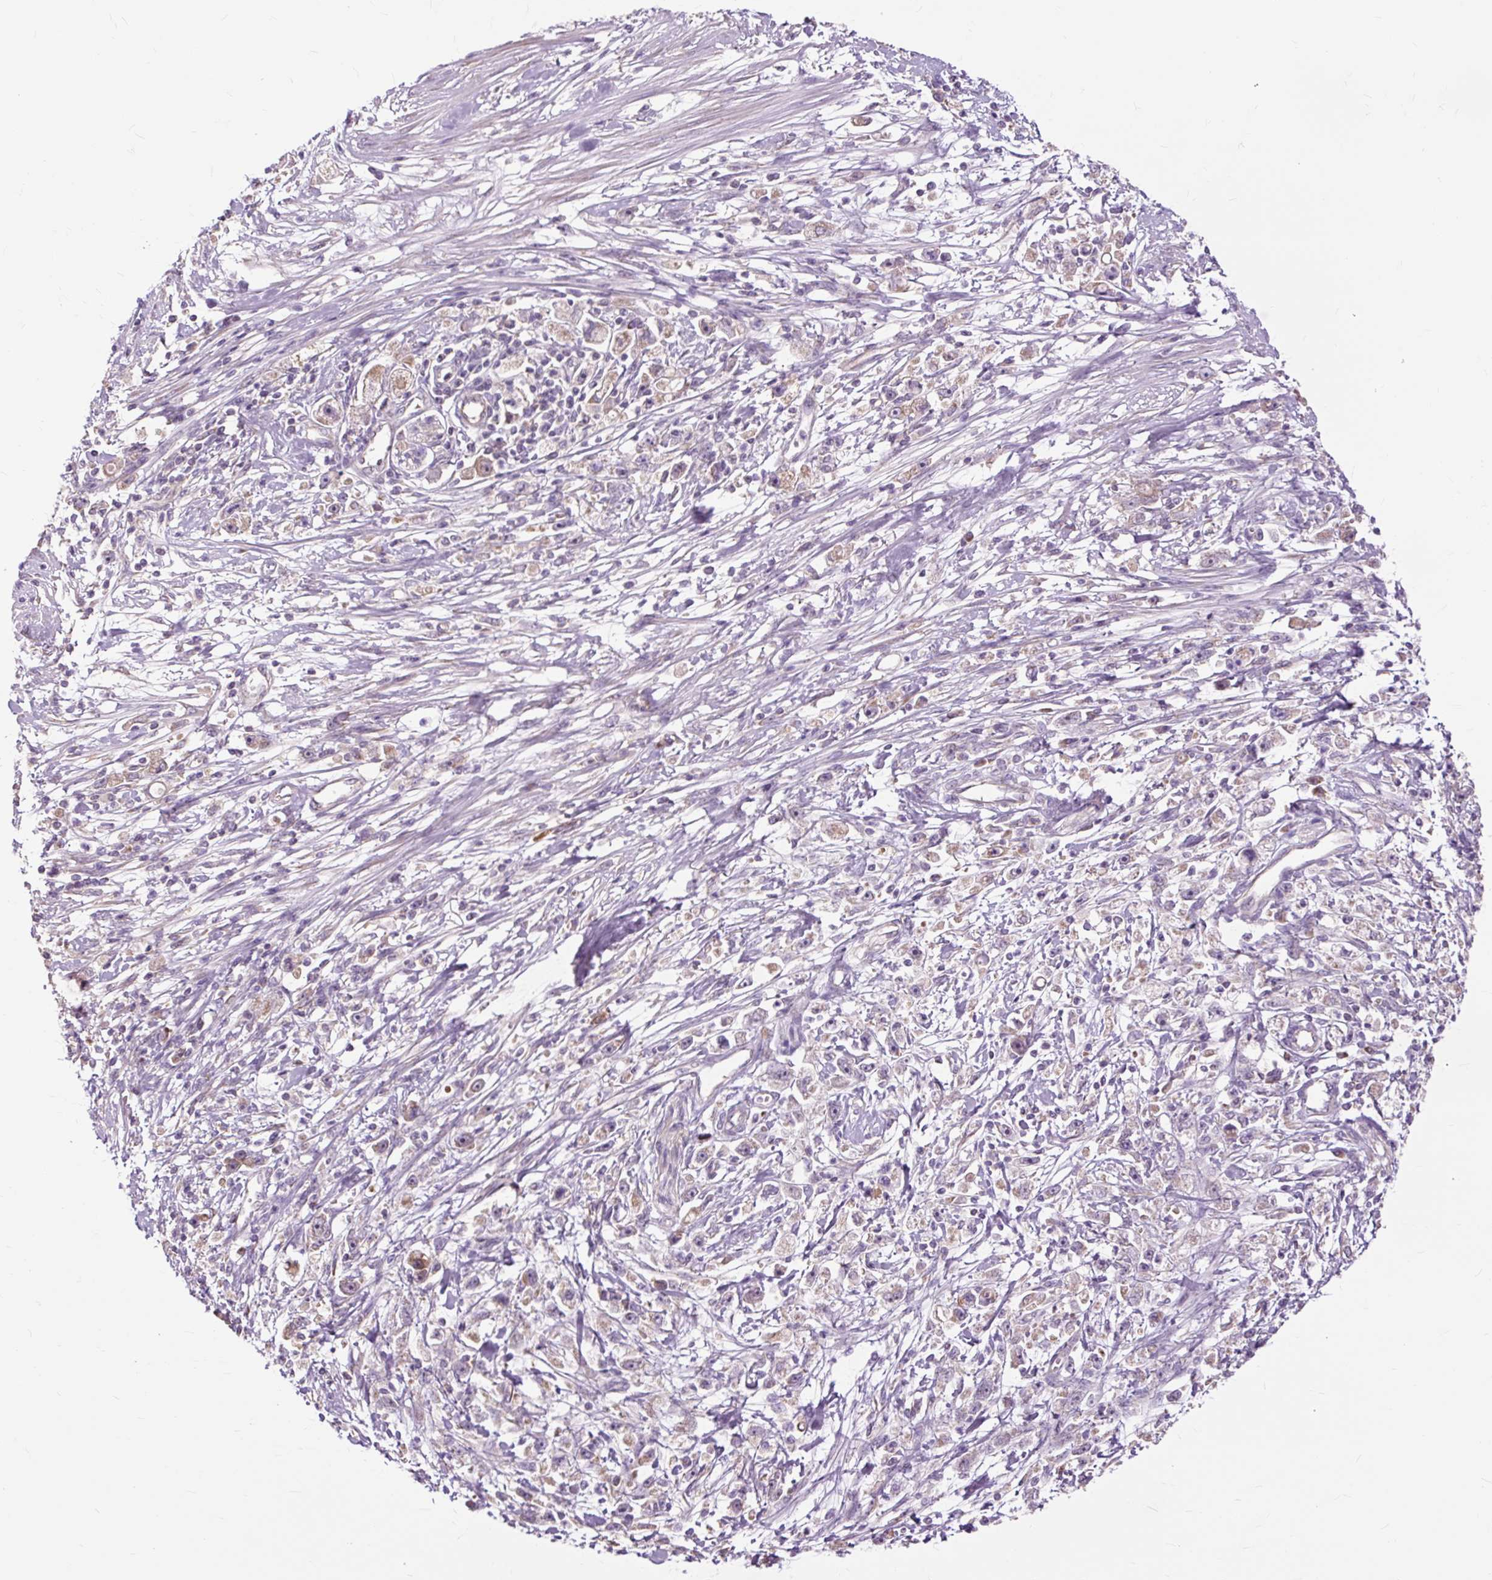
{"staining": {"intensity": "weak", "quantity": "<25%", "location": "cytoplasmic/membranous"}, "tissue": "stomach cancer", "cell_type": "Tumor cells", "image_type": "cancer", "snomed": [{"axis": "morphology", "description": "Adenocarcinoma, NOS"}, {"axis": "topography", "description": "Stomach"}], "caption": "This is an immunohistochemistry (IHC) histopathology image of human stomach cancer (adenocarcinoma). There is no staining in tumor cells.", "gene": "PDZD2", "patient": {"sex": "female", "age": 59}}